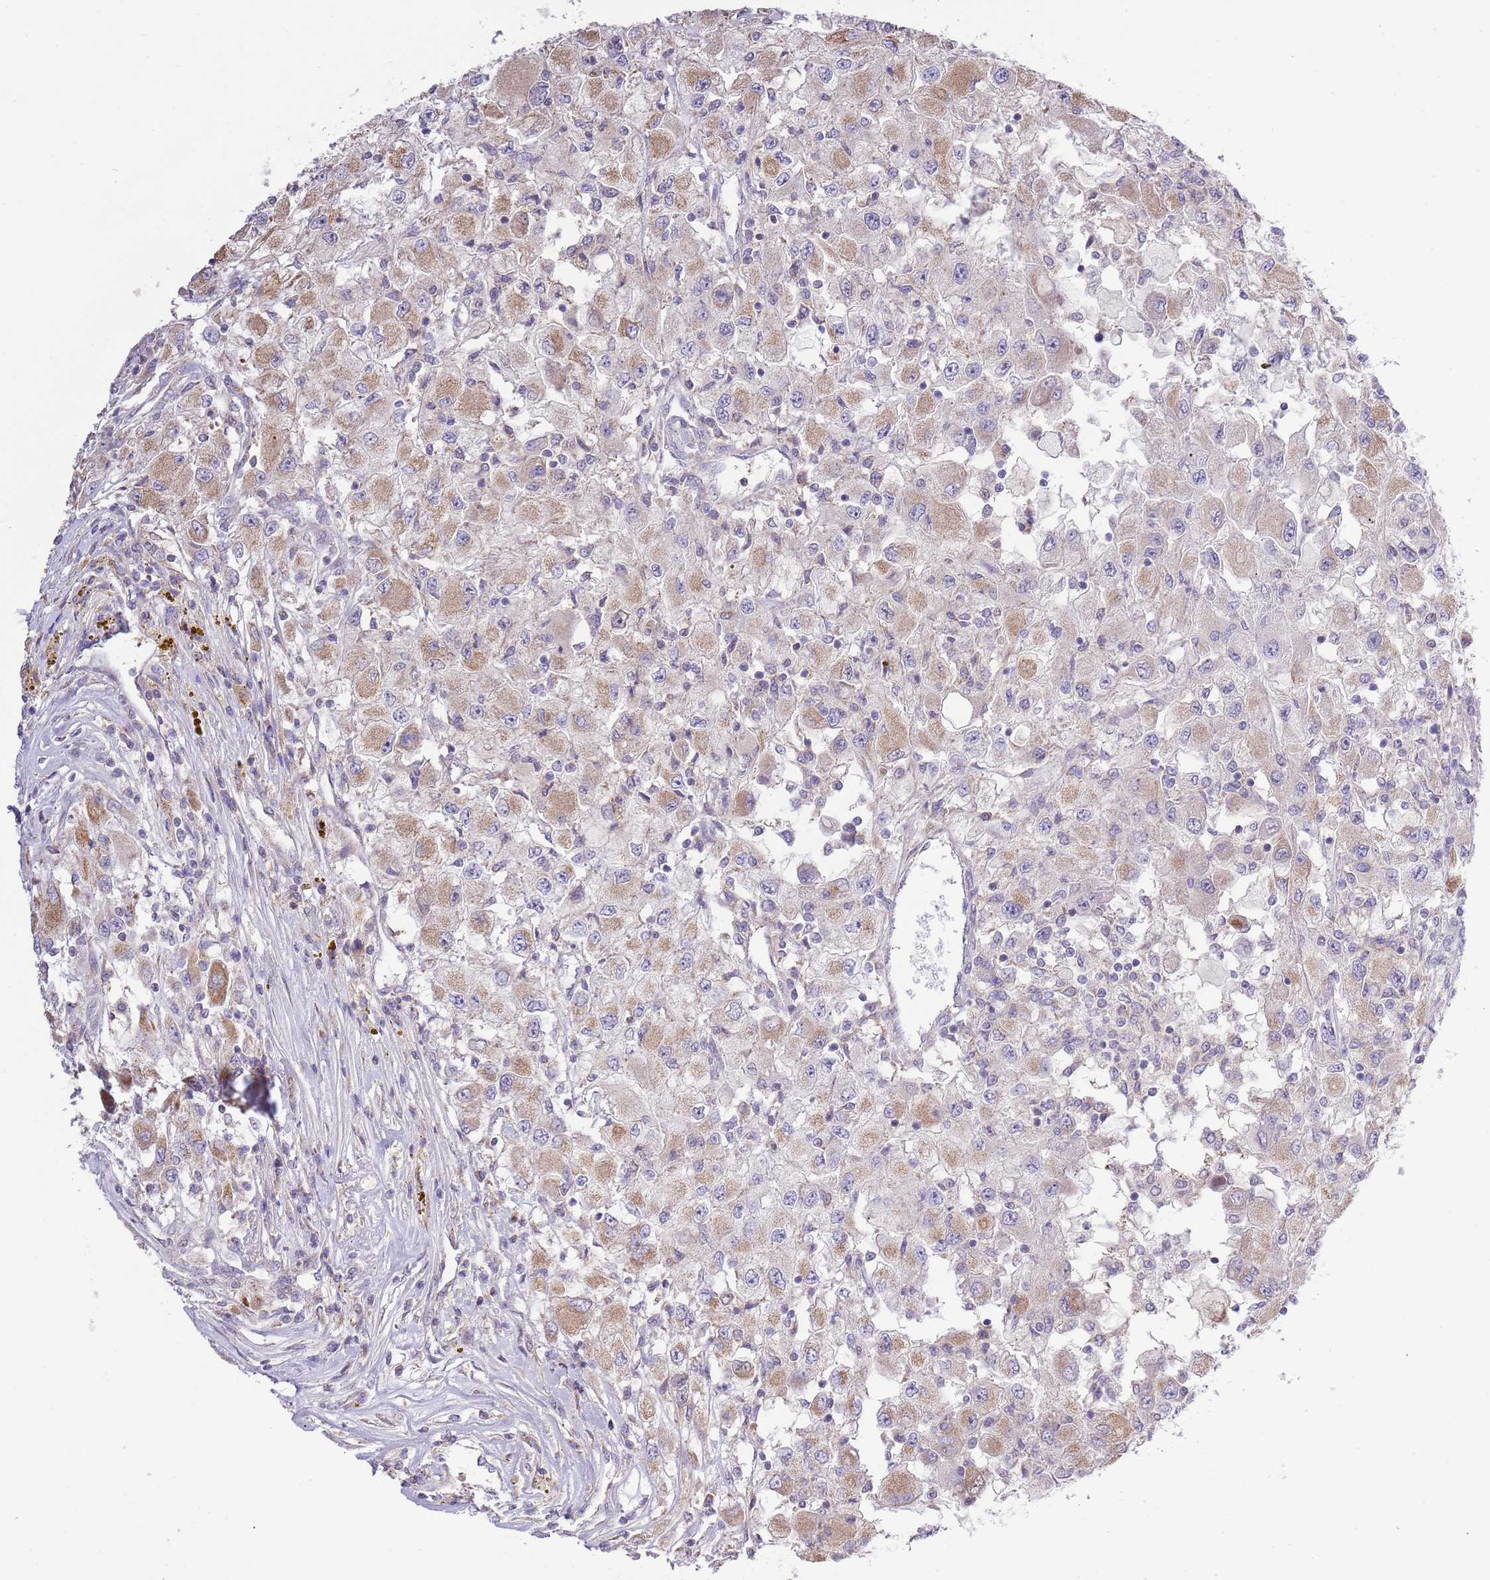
{"staining": {"intensity": "weak", "quantity": "25%-75%", "location": "cytoplasmic/membranous"}, "tissue": "renal cancer", "cell_type": "Tumor cells", "image_type": "cancer", "snomed": [{"axis": "morphology", "description": "Adenocarcinoma, NOS"}, {"axis": "topography", "description": "Kidney"}], "caption": "A low amount of weak cytoplasmic/membranous positivity is appreciated in approximately 25%-75% of tumor cells in renal cancer tissue.", "gene": "ARL2BP", "patient": {"sex": "female", "age": 67}}